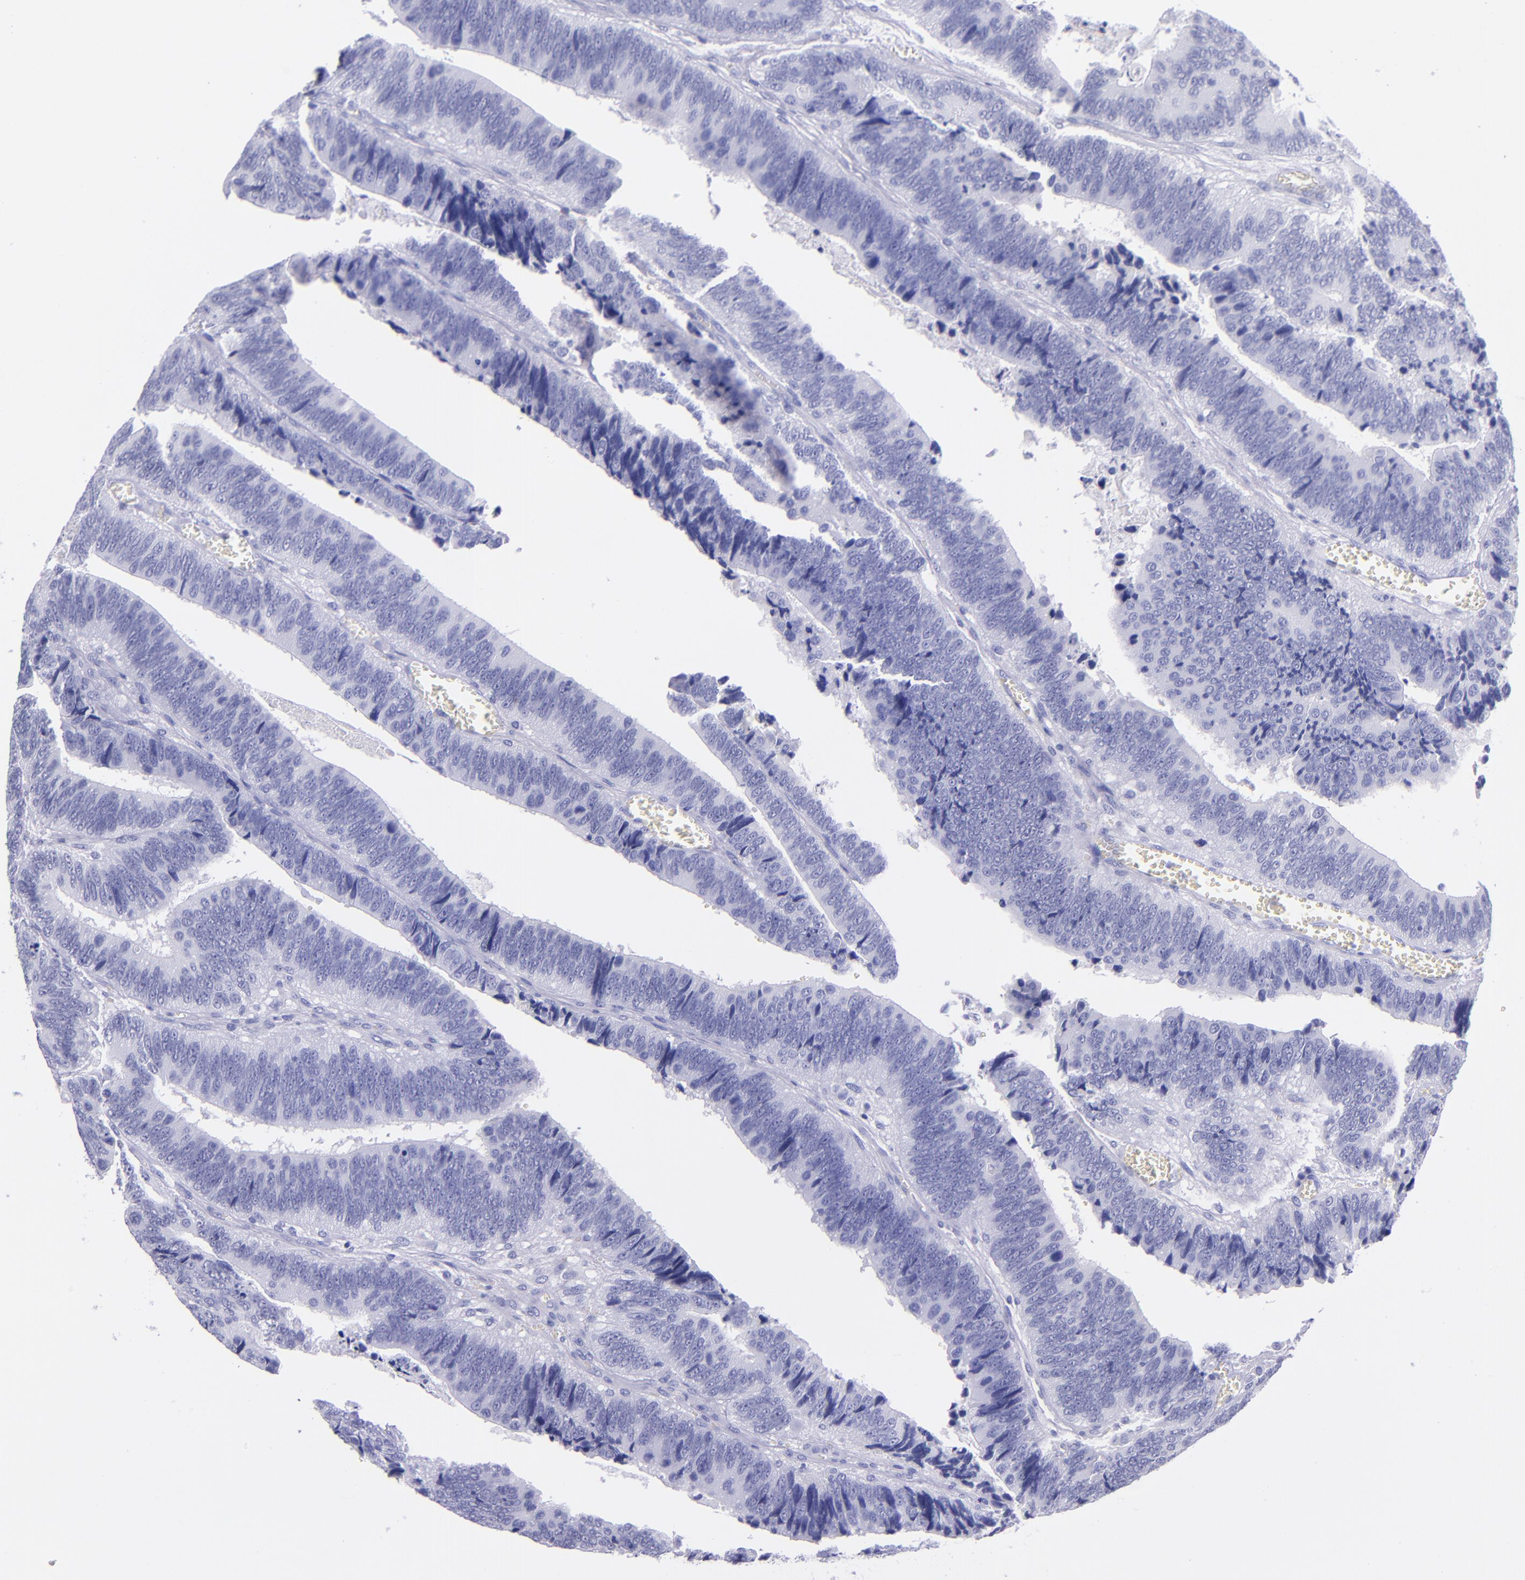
{"staining": {"intensity": "negative", "quantity": "none", "location": "none"}, "tissue": "colorectal cancer", "cell_type": "Tumor cells", "image_type": "cancer", "snomed": [{"axis": "morphology", "description": "Adenocarcinoma, NOS"}, {"axis": "topography", "description": "Colon"}], "caption": "Photomicrograph shows no significant protein staining in tumor cells of colorectal cancer (adenocarcinoma). (Stains: DAB IHC with hematoxylin counter stain, Microscopy: brightfield microscopy at high magnification).", "gene": "SLPI", "patient": {"sex": "male", "age": 72}}